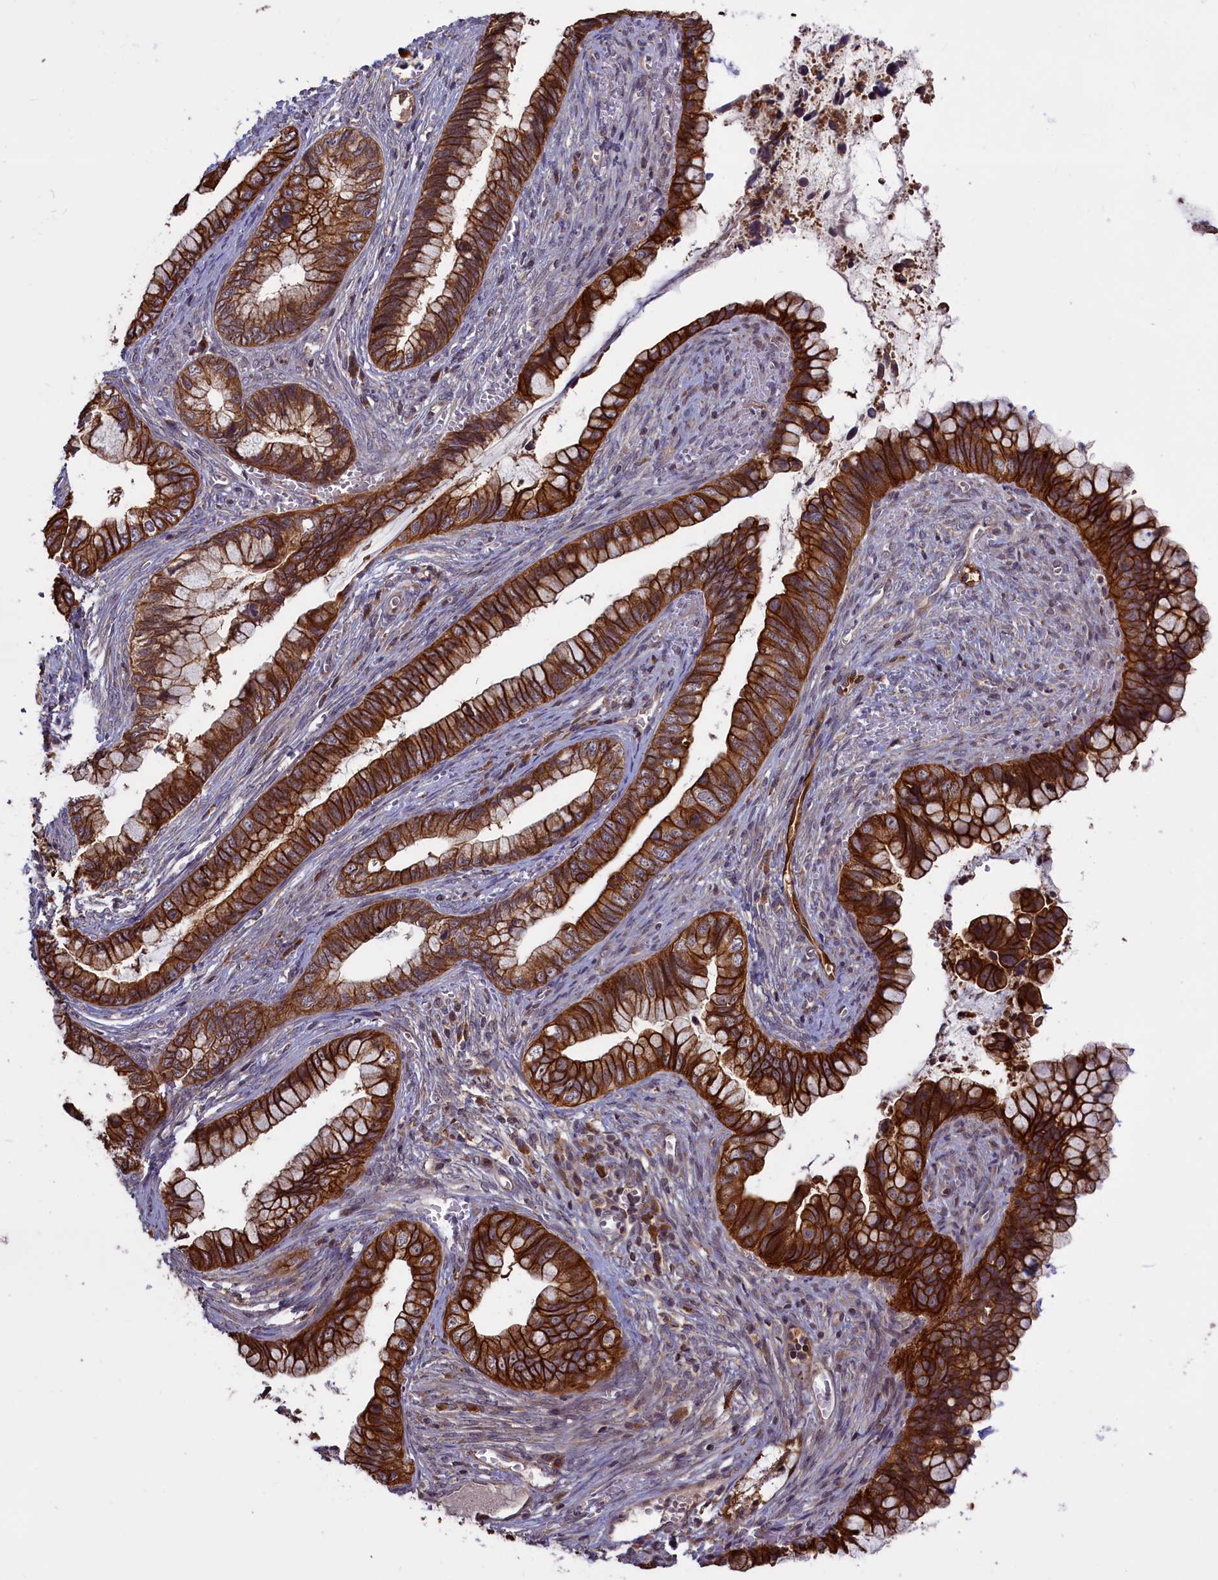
{"staining": {"intensity": "strong", "quantity": ">75%", "location": "cytoplasmic/membranous"}, "tissue": "cervical cancer", "cell_type": "Tumor cells", "image_type": "cancer", "snomed": [{"axis": "morphology", "description": "Adenocarcinoma, NOS"}, {"axis": "topography", "description": "Cervix"}], "caption": "There is high levels of strong cytoplasmic/membranous staining in tumor cells of cervical adenocarcinoma, as demonstrated by immunohistochemical staining (brown color).", "gene": "DENND1B", "patient": {"sex": "female", "age": 44}}